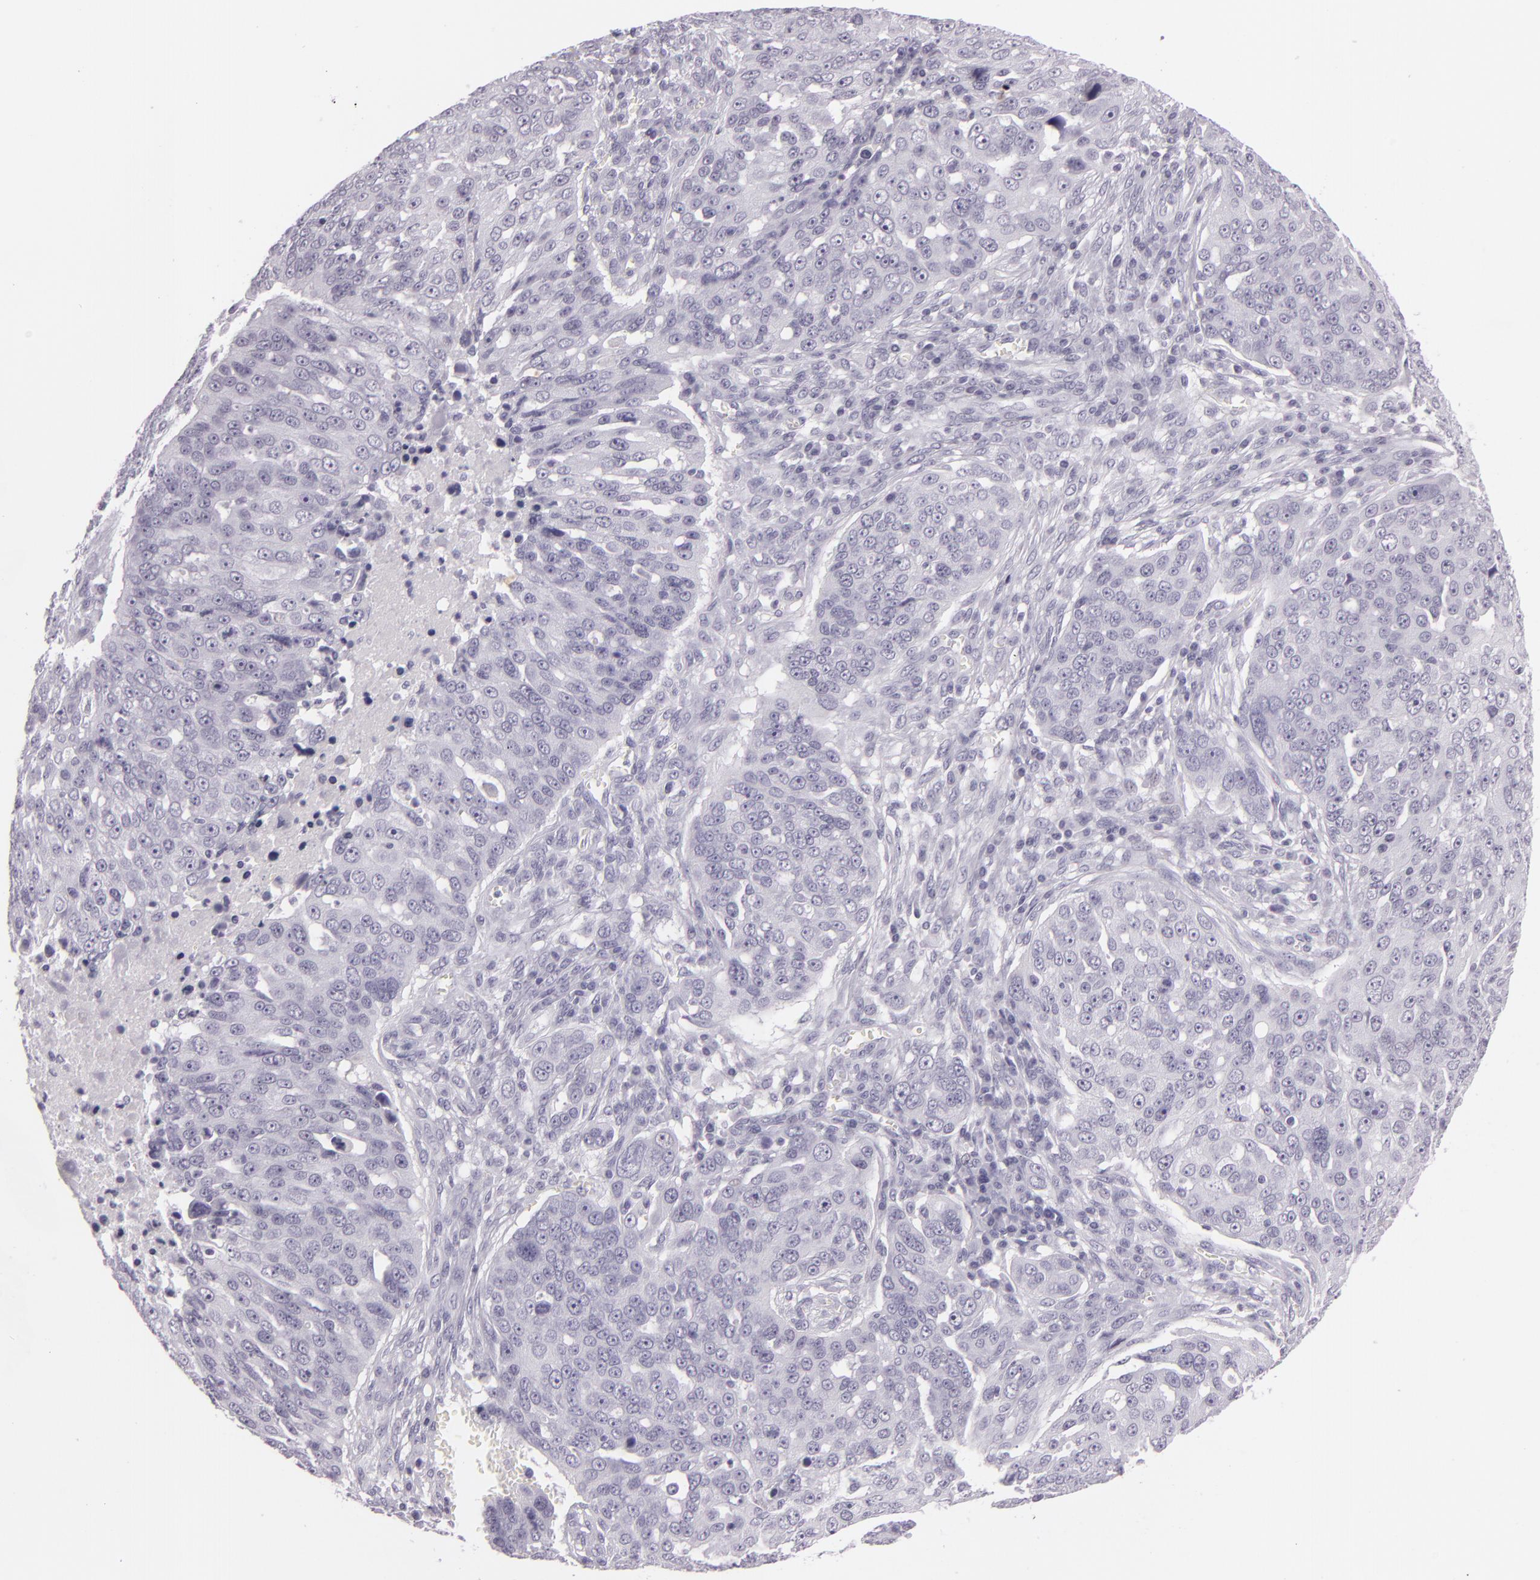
{"staining": {"intensity": "negative", "quantity": "none", "location": "none"}, "tissue": "ovarian cancer", "cell_type": "Tumor cells", "image_type": "cancer", "snomed": [{"axis": "morphology", "description": "Carcinoma, endometroid"}, {"axis": "topography", "description": "Ovary"}], "caption": "Immunohistochemistry (IHC) image of neoplastic tissue: endometroid carcinoma (ovarian) stained with DAB (3,3'-diaminobenzidine) reveals no significant protein staining in tumor cells.", "gene": "MCM3", "patient": {"sex": "female", "age": 75}}